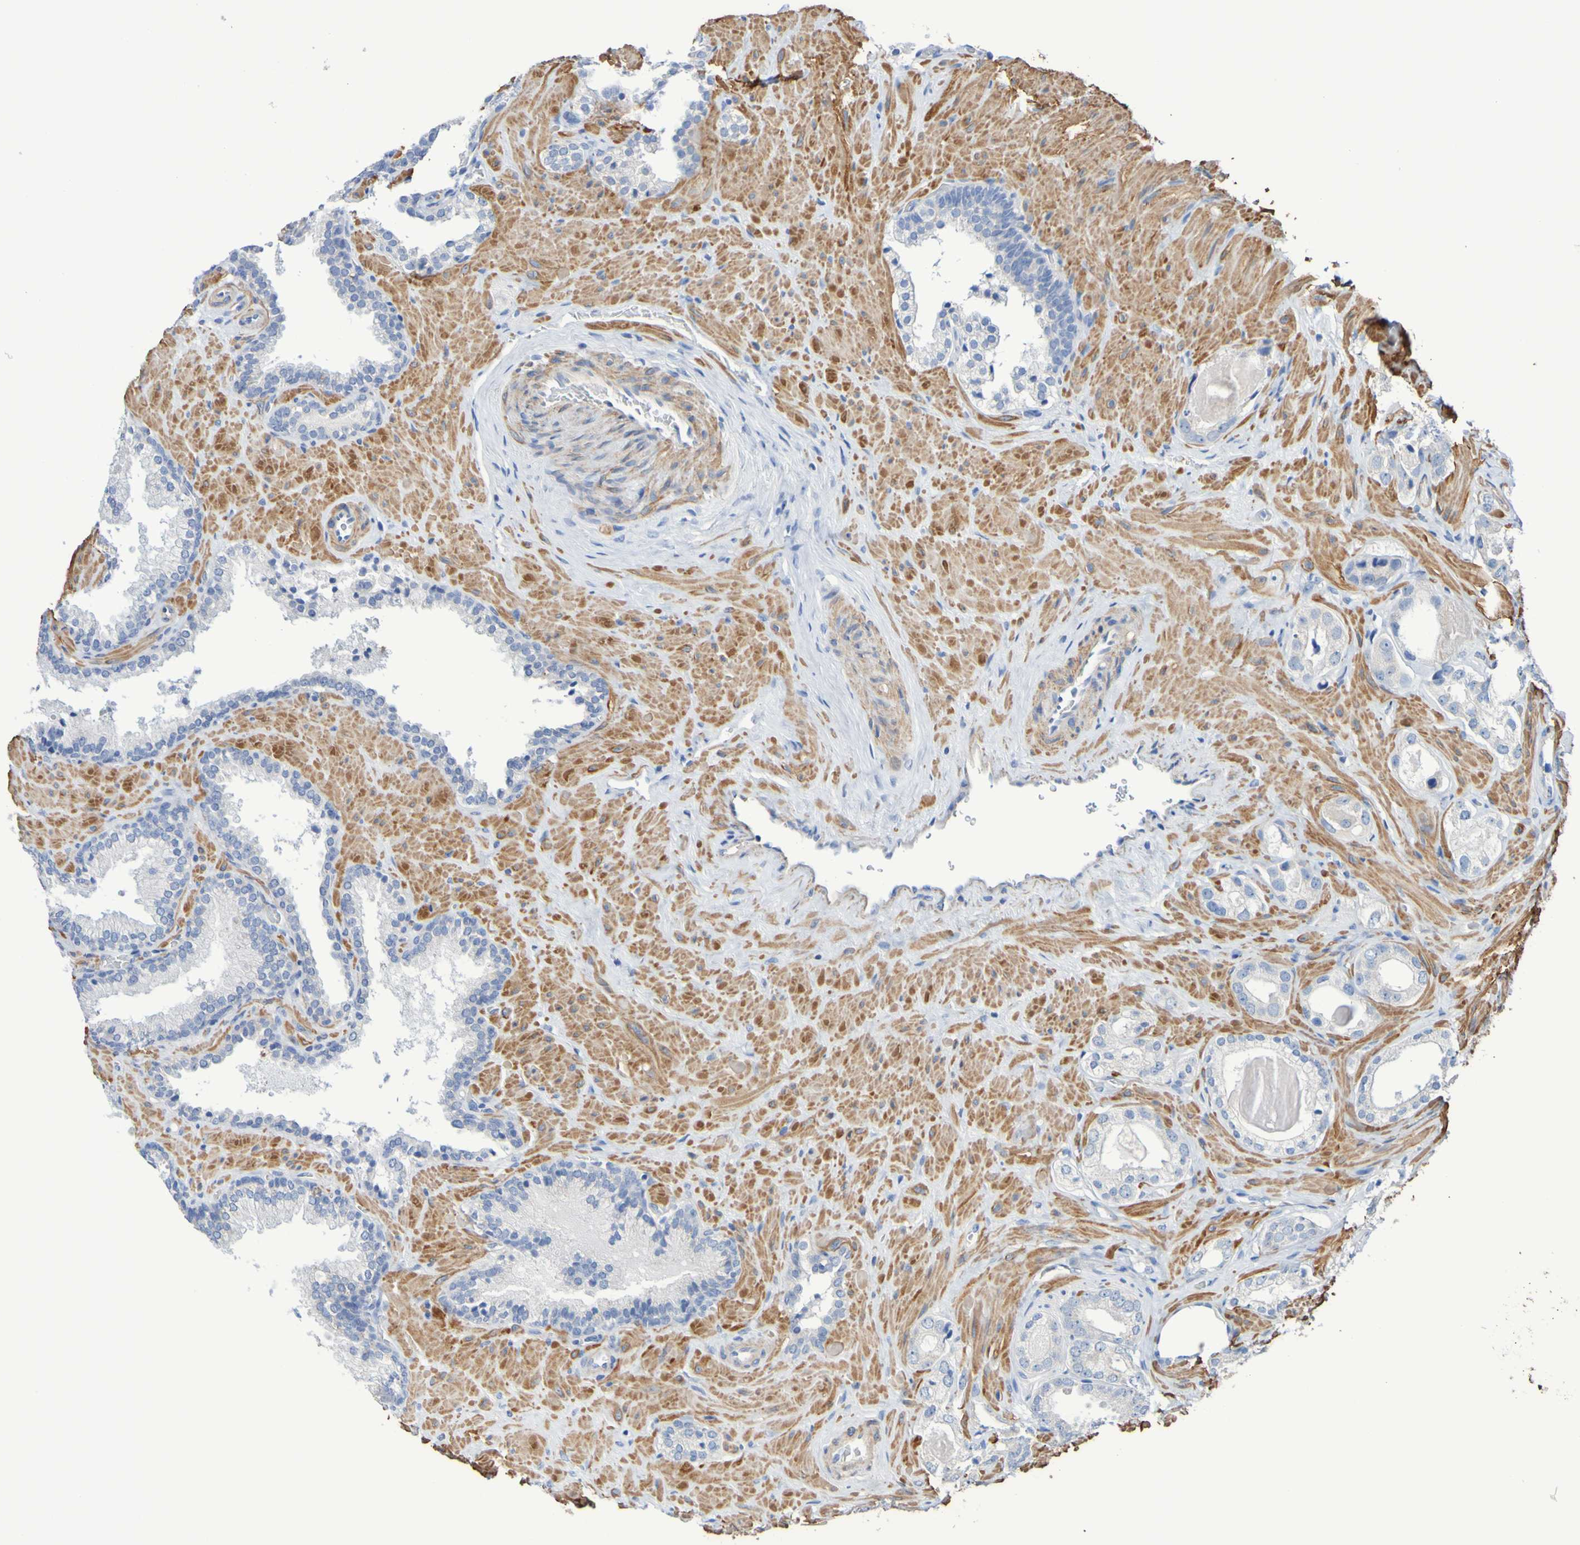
{"staining": {"intensity": "negative", "quantity": "none", "location": "none"}, "tissue": "prostate cancer", "cell_type": "Tumor cells", "image_type": "cancer", "snomed": [{"axis": "morphology", "description": "Adenocarcinoma, High grade"}, {"axis": "topography", "description": "Prostate"}], "caption": "There is no significant staining in tumor cells of adenocarcinoma (high-grade) (prostate).", "gene": "SRPRB", "patient": {"sex": "male", "age": 64}}